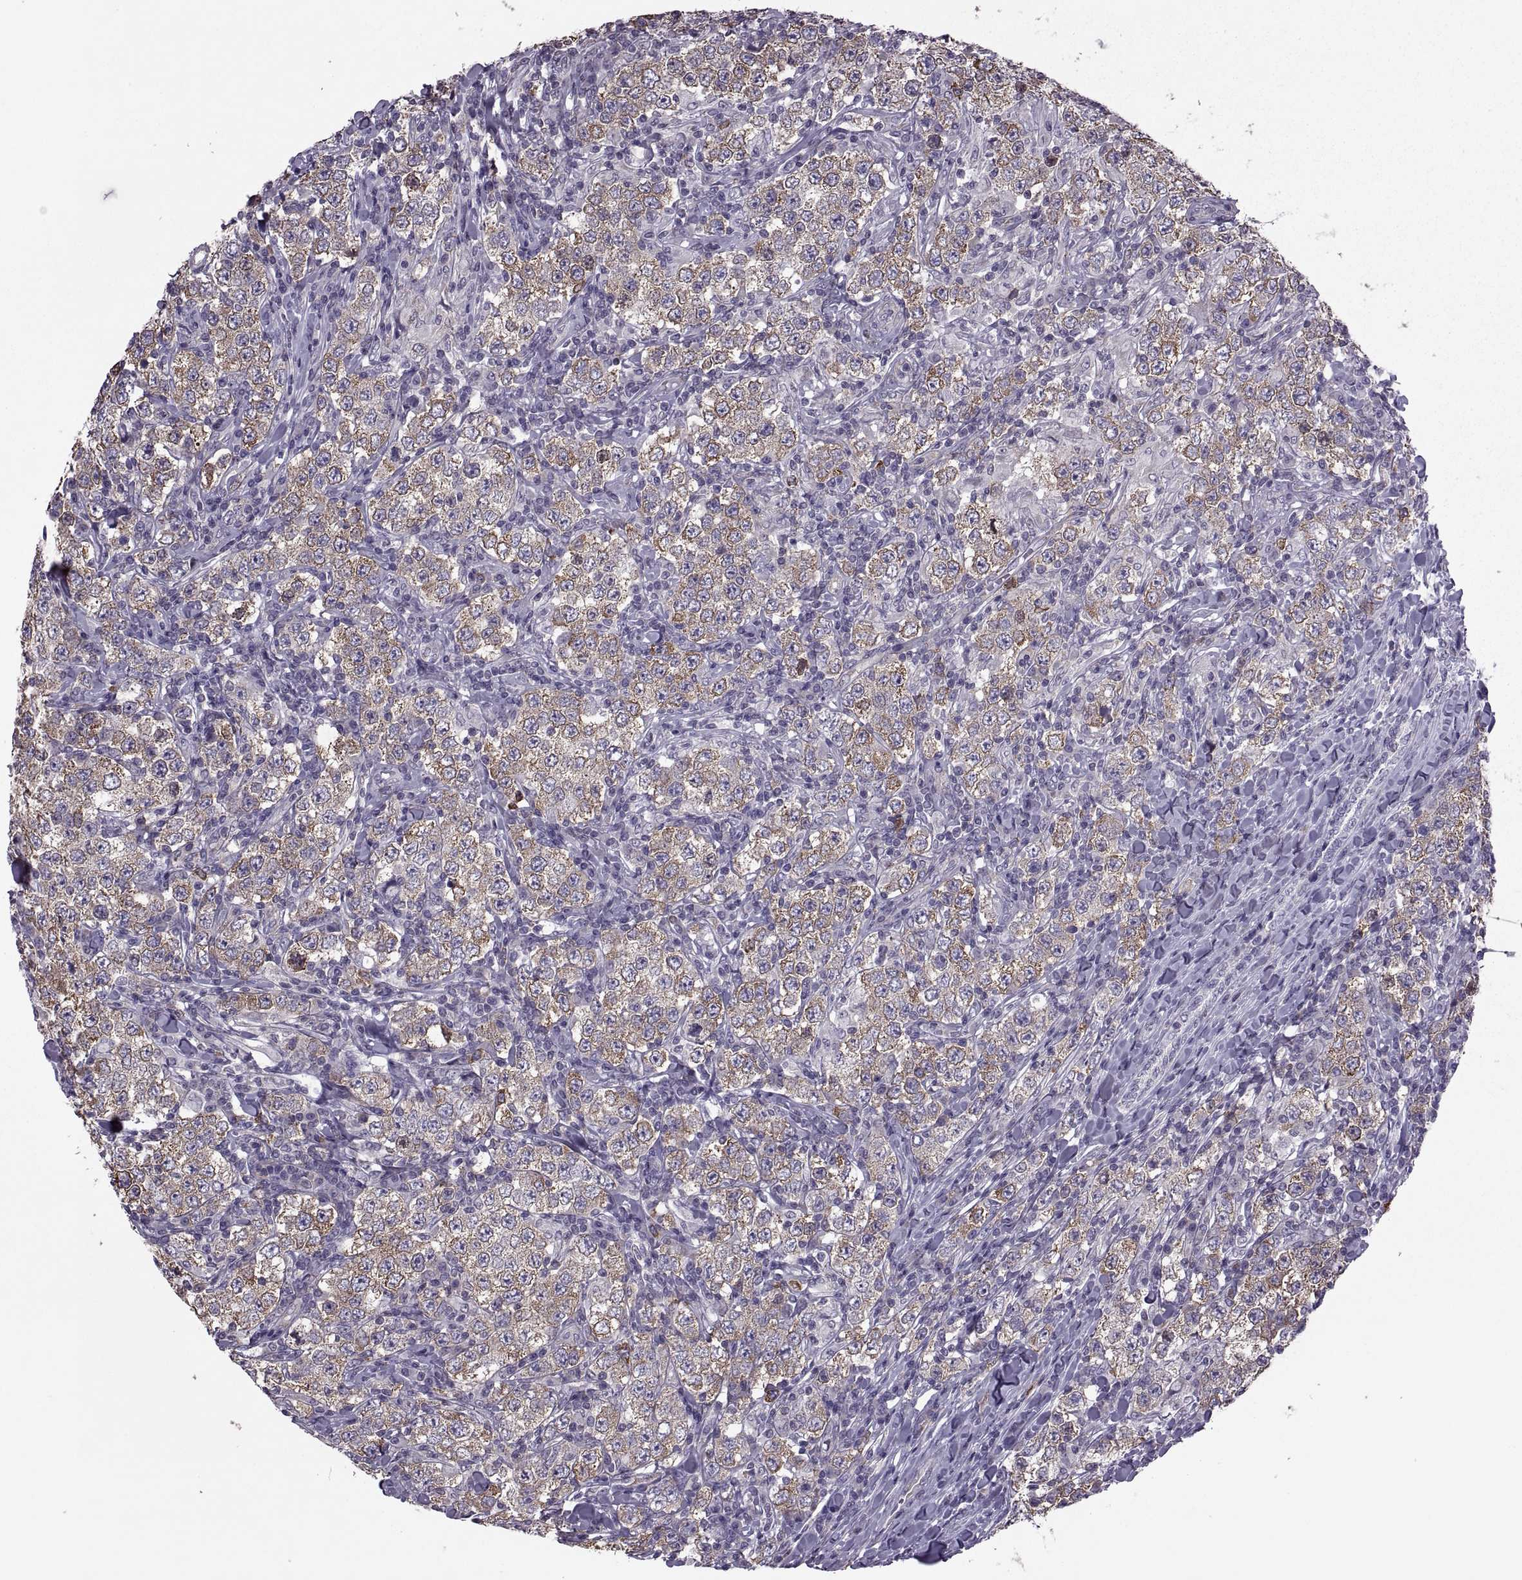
{"staining": {"intensity": "moderate", "quantity": "25%-75%", "location": "cytoplasmic/membranous"}, "tissue": "testis cancer", "cell_type": "Tumor cells", "image_type": "cancer", "snomed": [{"axis": "morphology", "description": "Seminoma, NOS"}, {"axis": "morphology", "description": "Carcinoma, Embryonal, NOS"}, {"axis": "topography", "description": "Testis"}], "caption": "Testis embryonal carcinoma was stained to show a protein in brown. There is medium levels of moderate cytoplasmic/membranous positivity in about 25%-75% of tumor cells.", "gene": "PABPC1", "patient": {"sex": "male", "age": 41}}